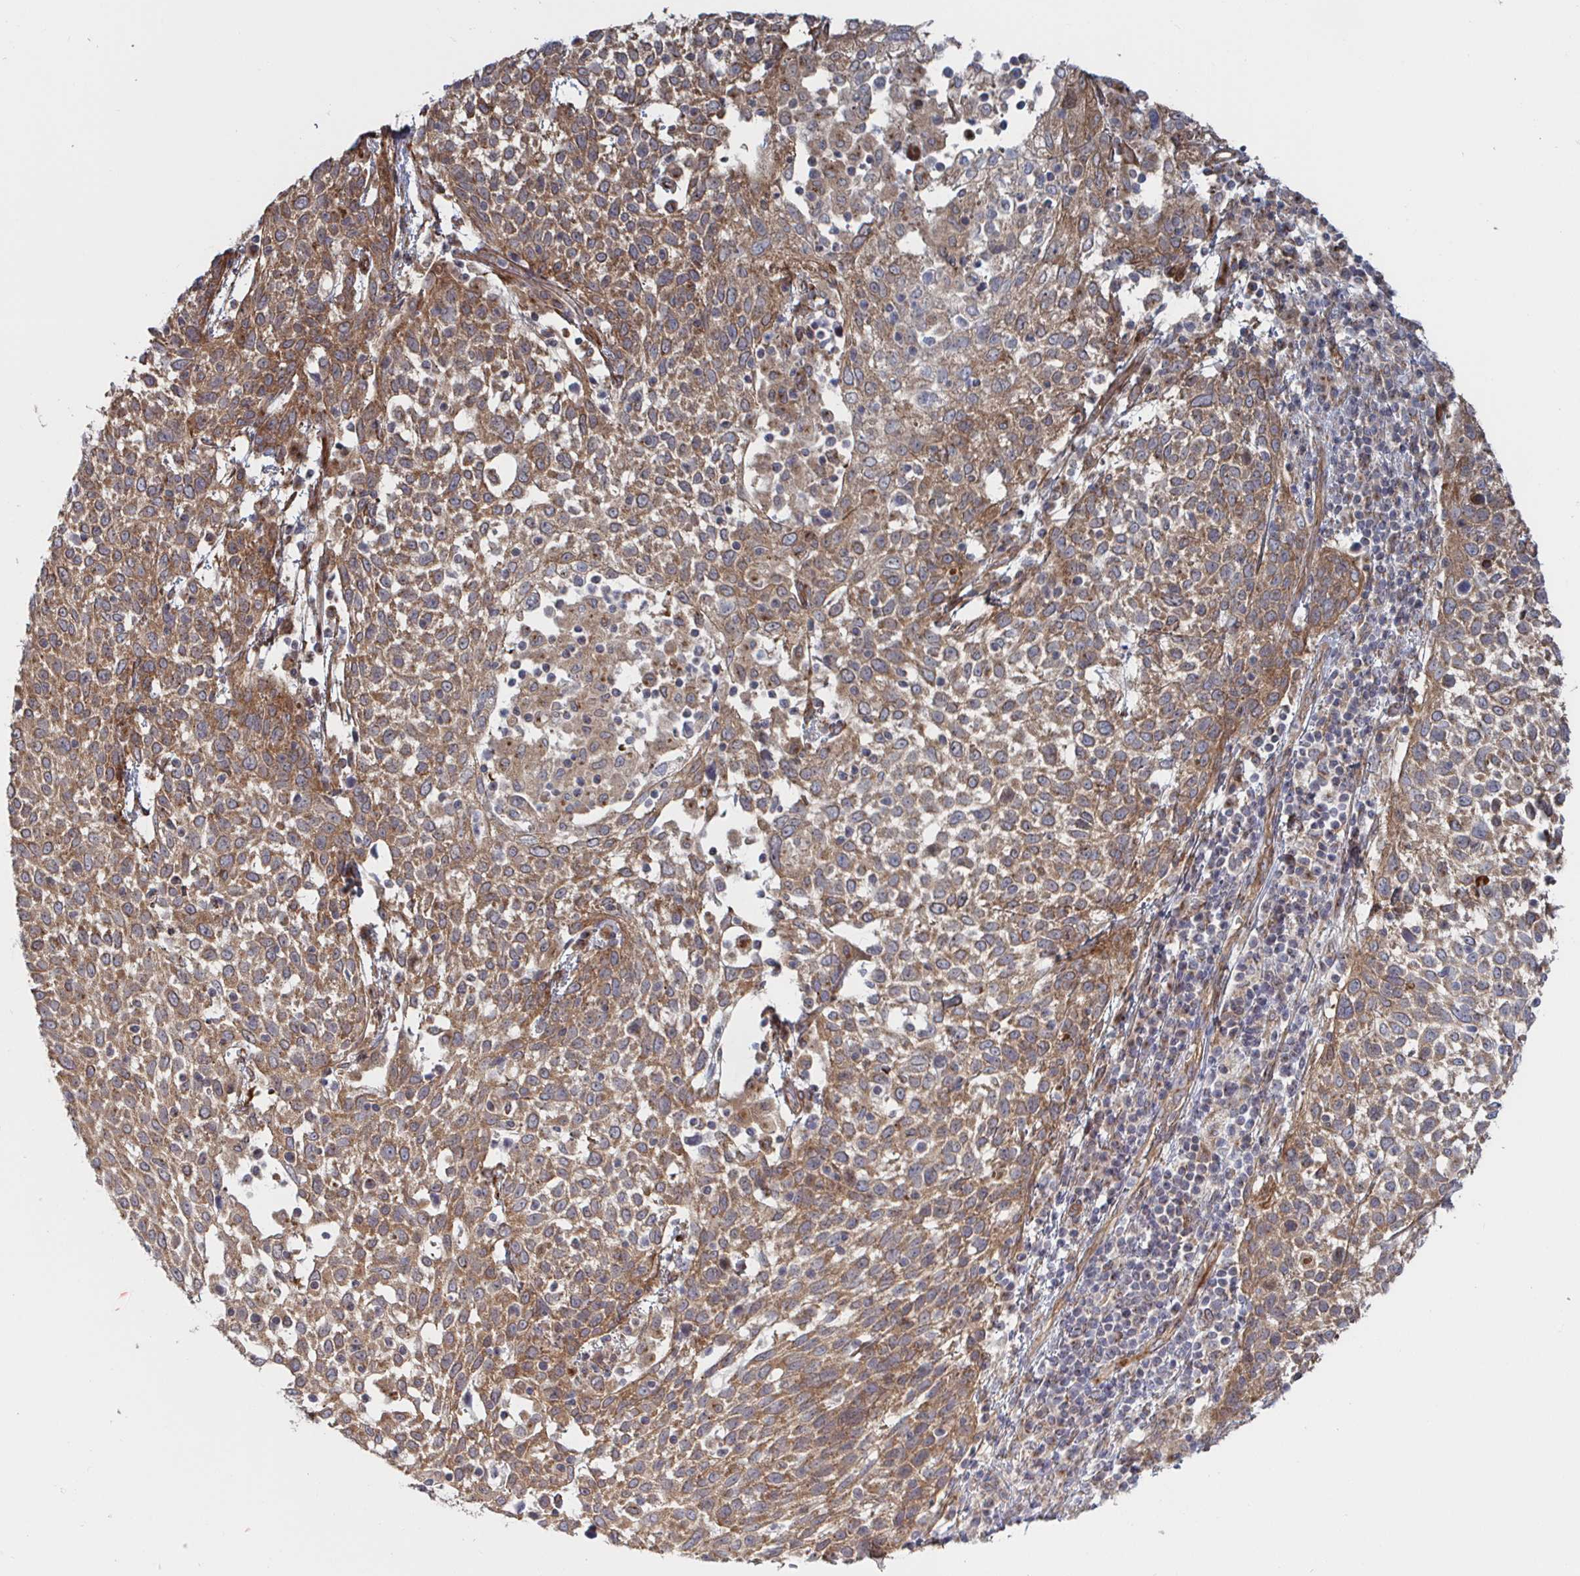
{"staining": {"intensity": "moderate", "quantity": ">75%", "location": "cytoplasmic/membranous"}, "tissue": "cervical cancer", "cell_type": "Tumor cells", "image_type": "cancer", "snomed": [{"axis": "morphology", "description": "Squamous cell carcinoma, NOS"}, {"axis": "topography", "description": "Cervix"}], "caption": "This is an image of immunohistochemistry (IHC) staining of cervical squamous cell carcinoma, which shows moderate expression in the cytoplasmic/membranous of tumor cells.", "gene": "DVL3", "patient": {"sex": "female", "age": 61}}